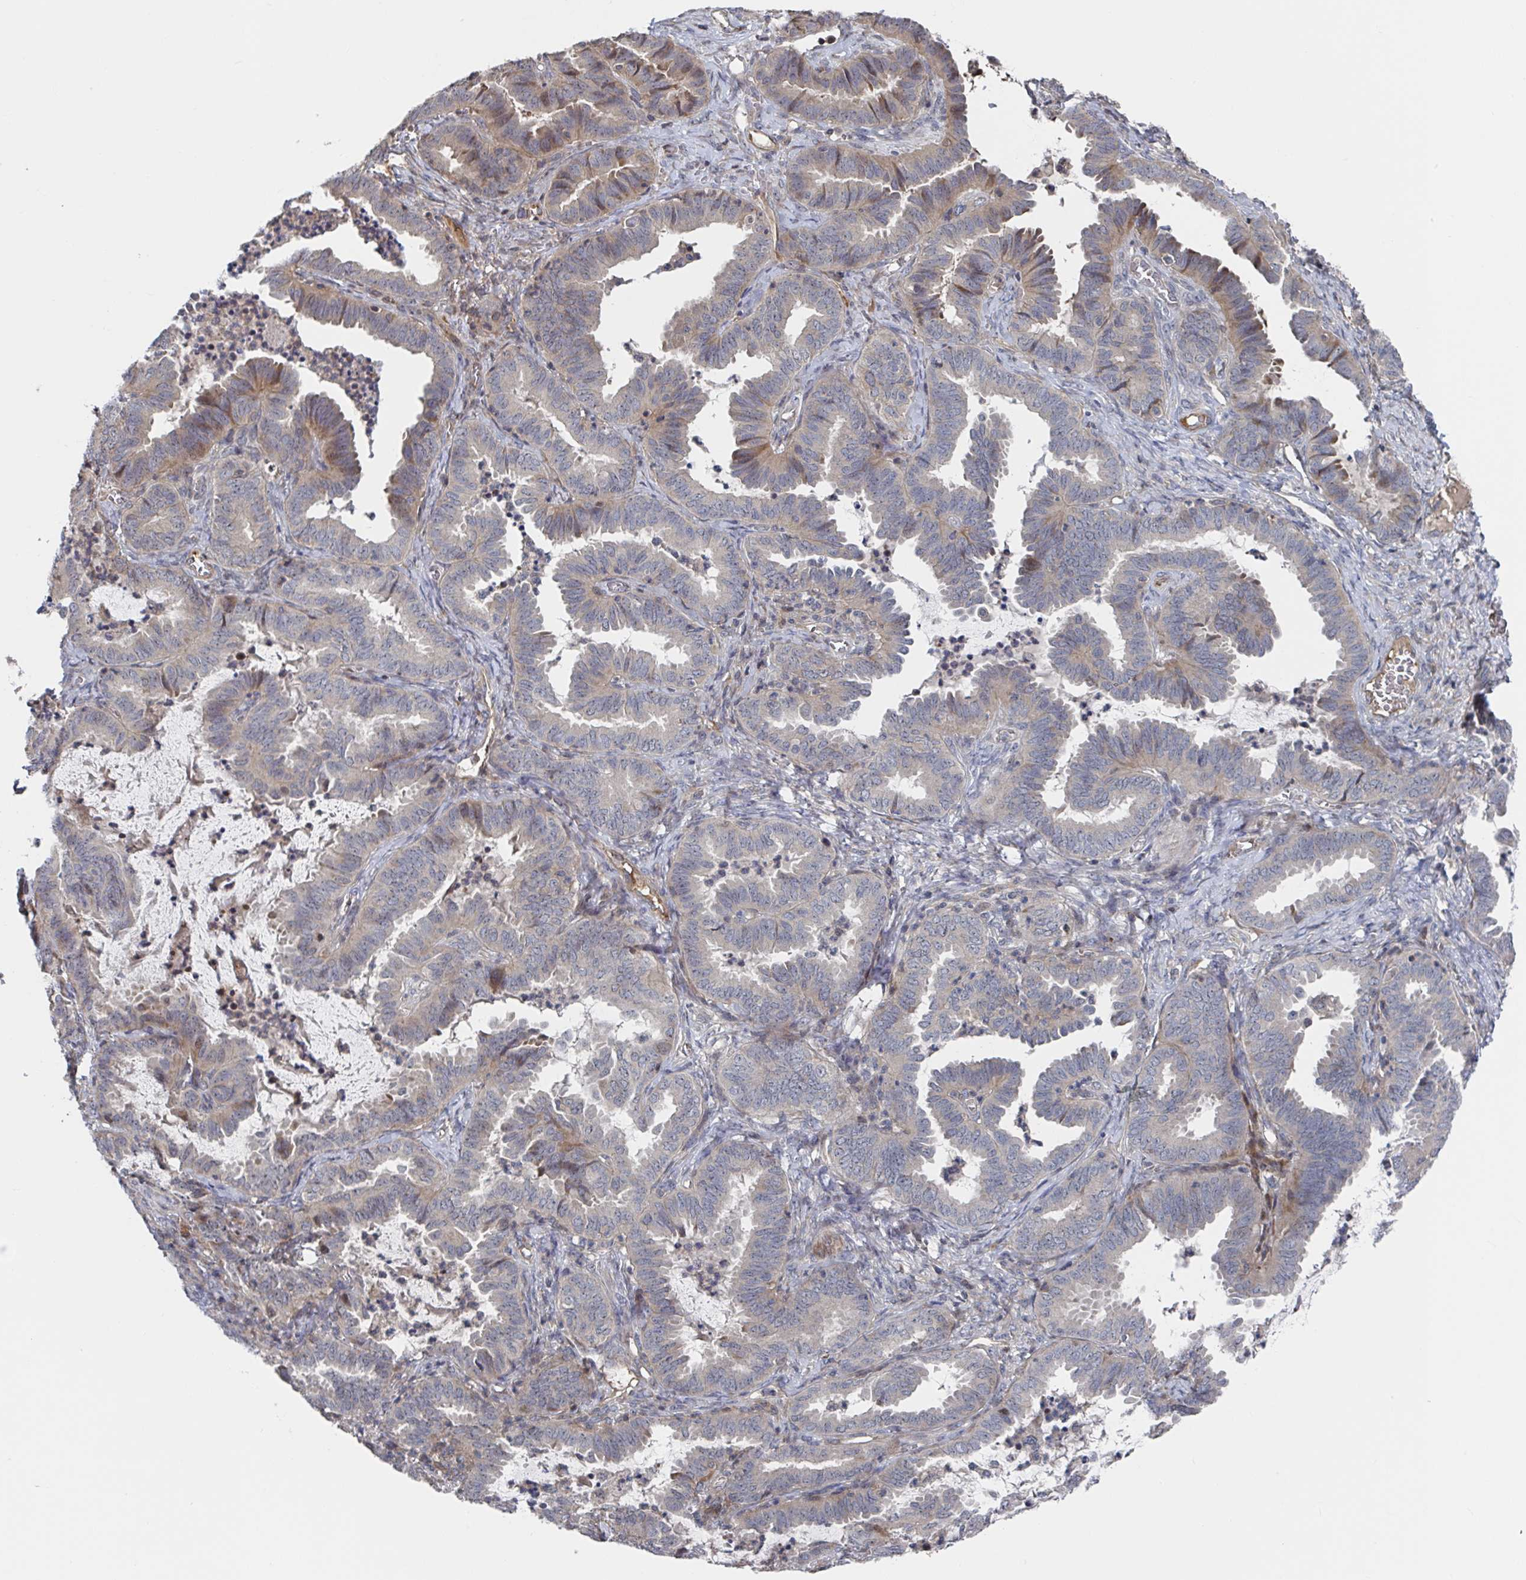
{"staining": {"intensity": "weak", "quantity": "<25%", "location": "cytoplasmic/membranous"}, "tissue": "ovarian cancer", "cell_type": "Tumor cells", "image_type": "cancer", "snomed": [{"axis": "morphology", "description": "Carcinoma, endometroid"}, {"axis": "topography", "description": "Ovary"}], "caption": "This is a histopathology image of immunohistochemistry (IHC) staining of ovarian cancer, which shows no expression in tumor cells.", "gene": "DHRS12", "patient": {"sex": "female", "age": 70}}